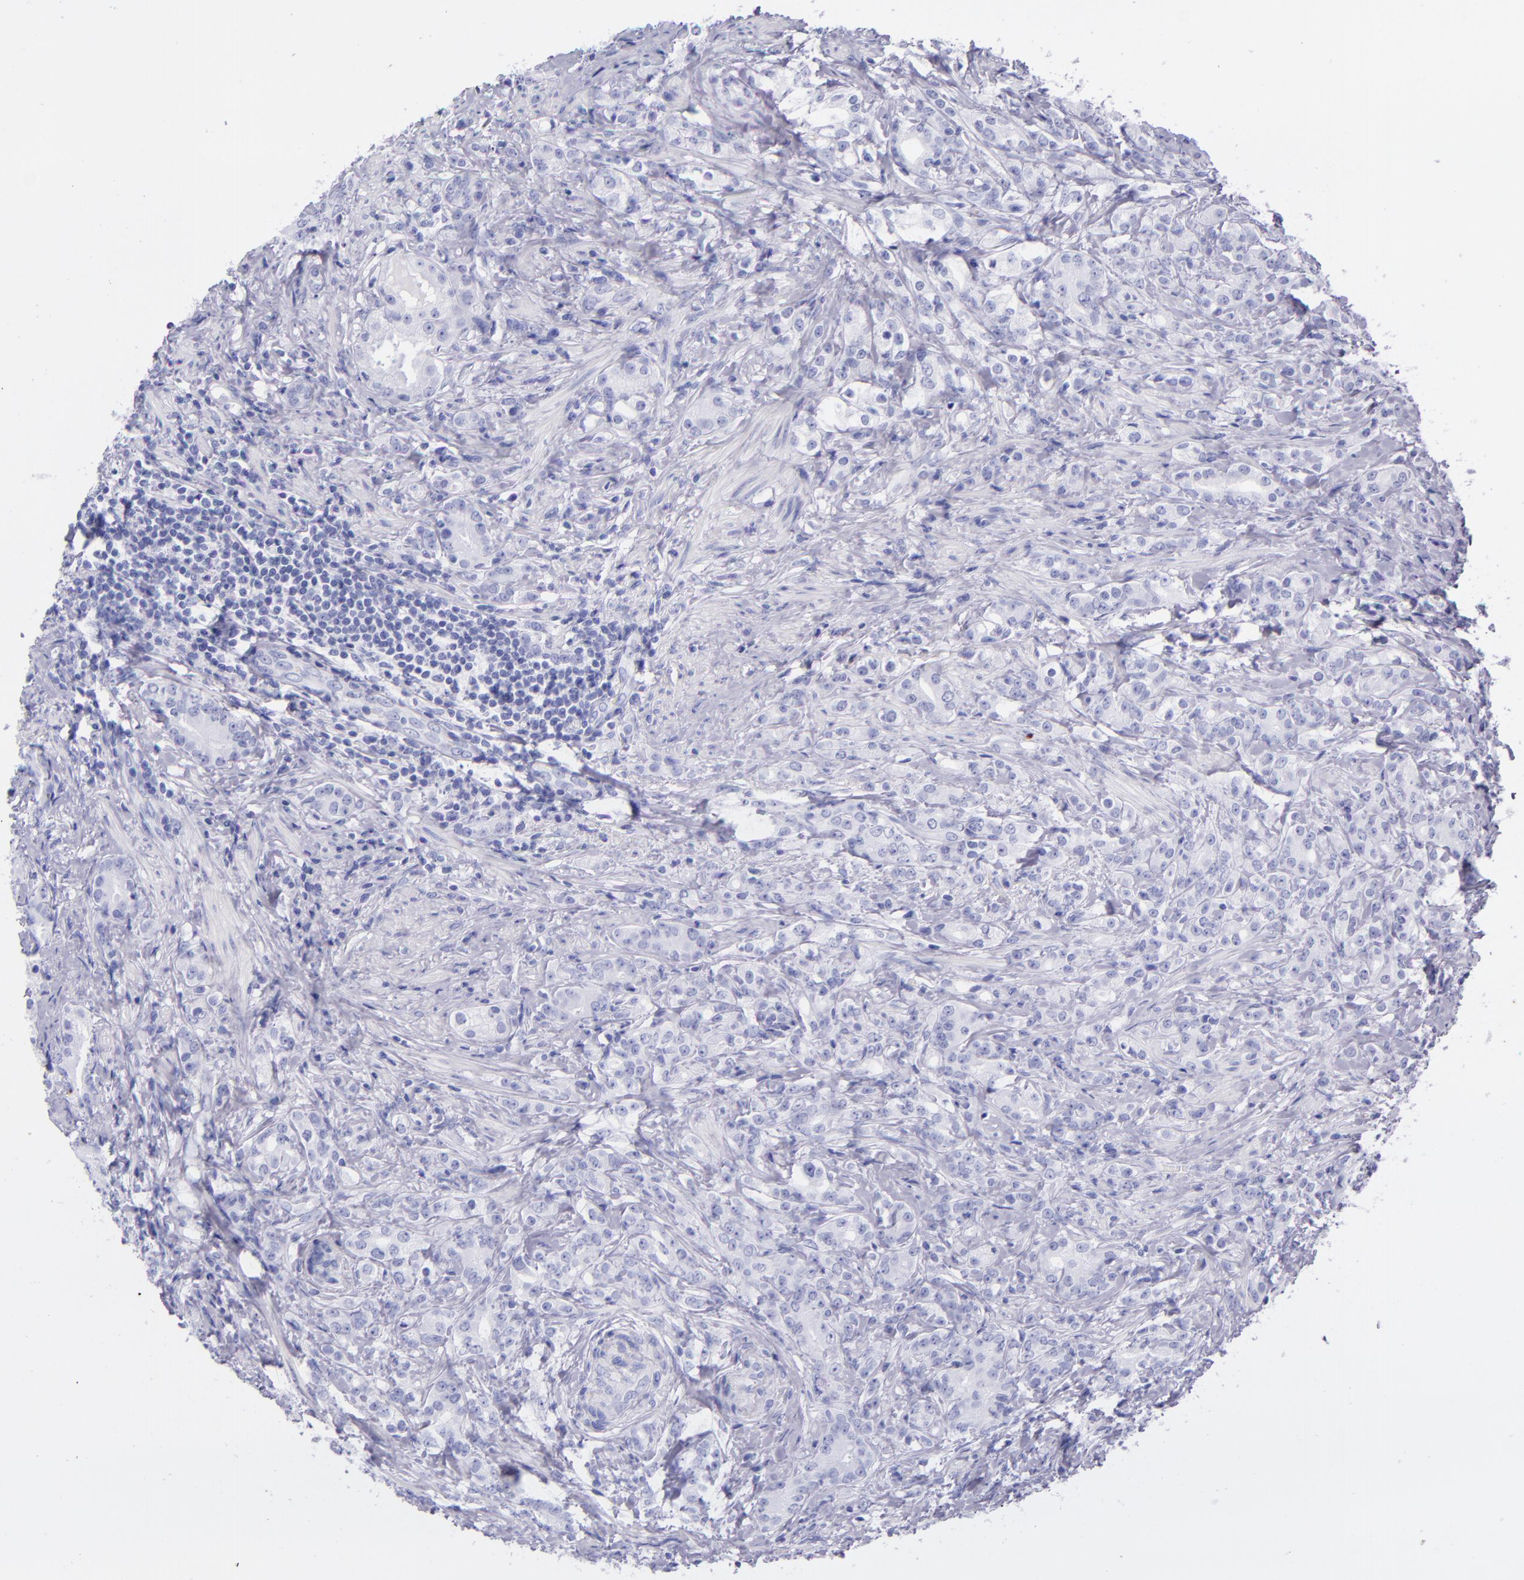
{"staining": {"intensity": "negative", "quantity": "none", "location": "none"}, "tissue": "prostate cancer", "cell_type": "Tumor cells", "image_type": "cancer", "snomed": [{"axis": "morphology", "description": "Adenocarcinoma, Medium grade"}, {"axis": "topography", "description": "Prostate"}], "caption": "A micrograph of human prostate cancer is negative for staining in tumor cells. The staining is performed using DAB brown chromogen with nuclei counter-stained in using hematoxylin.", "gene": "SFTPA2", "patient": {"sex": "male", "age": 59}}